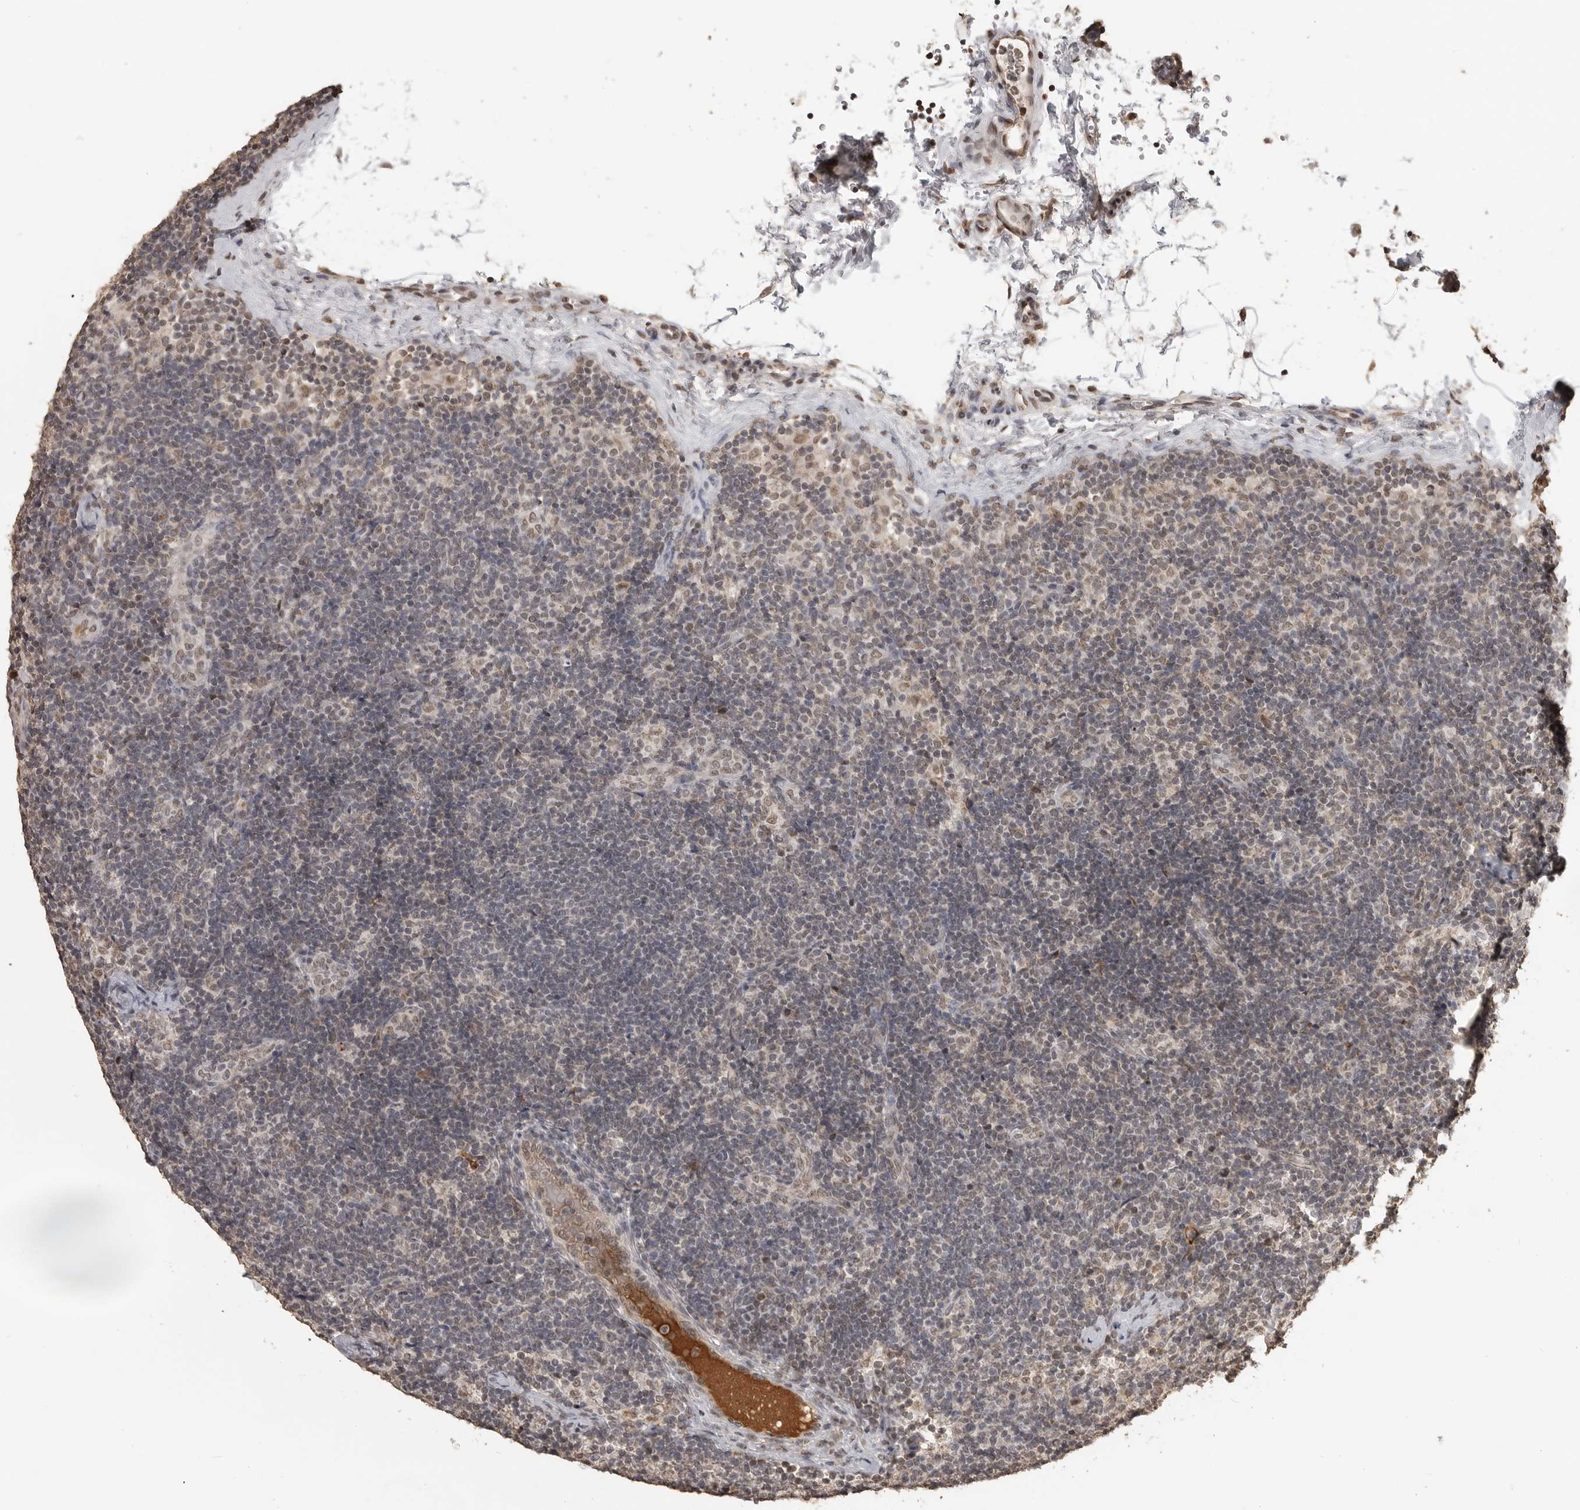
{"staining": {"intensity": "weak", "quantity": "25%-75%", "location": "nuclear"}, "tissue": "lymph node", "cell_type": "Germinal center cells", "image_type": "normal", "snomed": [{"axis": "morphology", "description": "Normal tissue, NOS"}, {"axis": "topography", "description": "Lymph node"}], "caption": "Immunohistochemical staining of benign human lymph node exhibits low levels of weak nuclear positivity in about 25%-75% of germinal center cells. The staining was performed using DAB (3,3'-diaminobenzidine) to visualize the protein expression in brown, while the nuclei were stained in blue with hematoxylin (Magnification: 20x).", "gene": "CLOCK", "patient": {"sex": "female", "age": 22}}